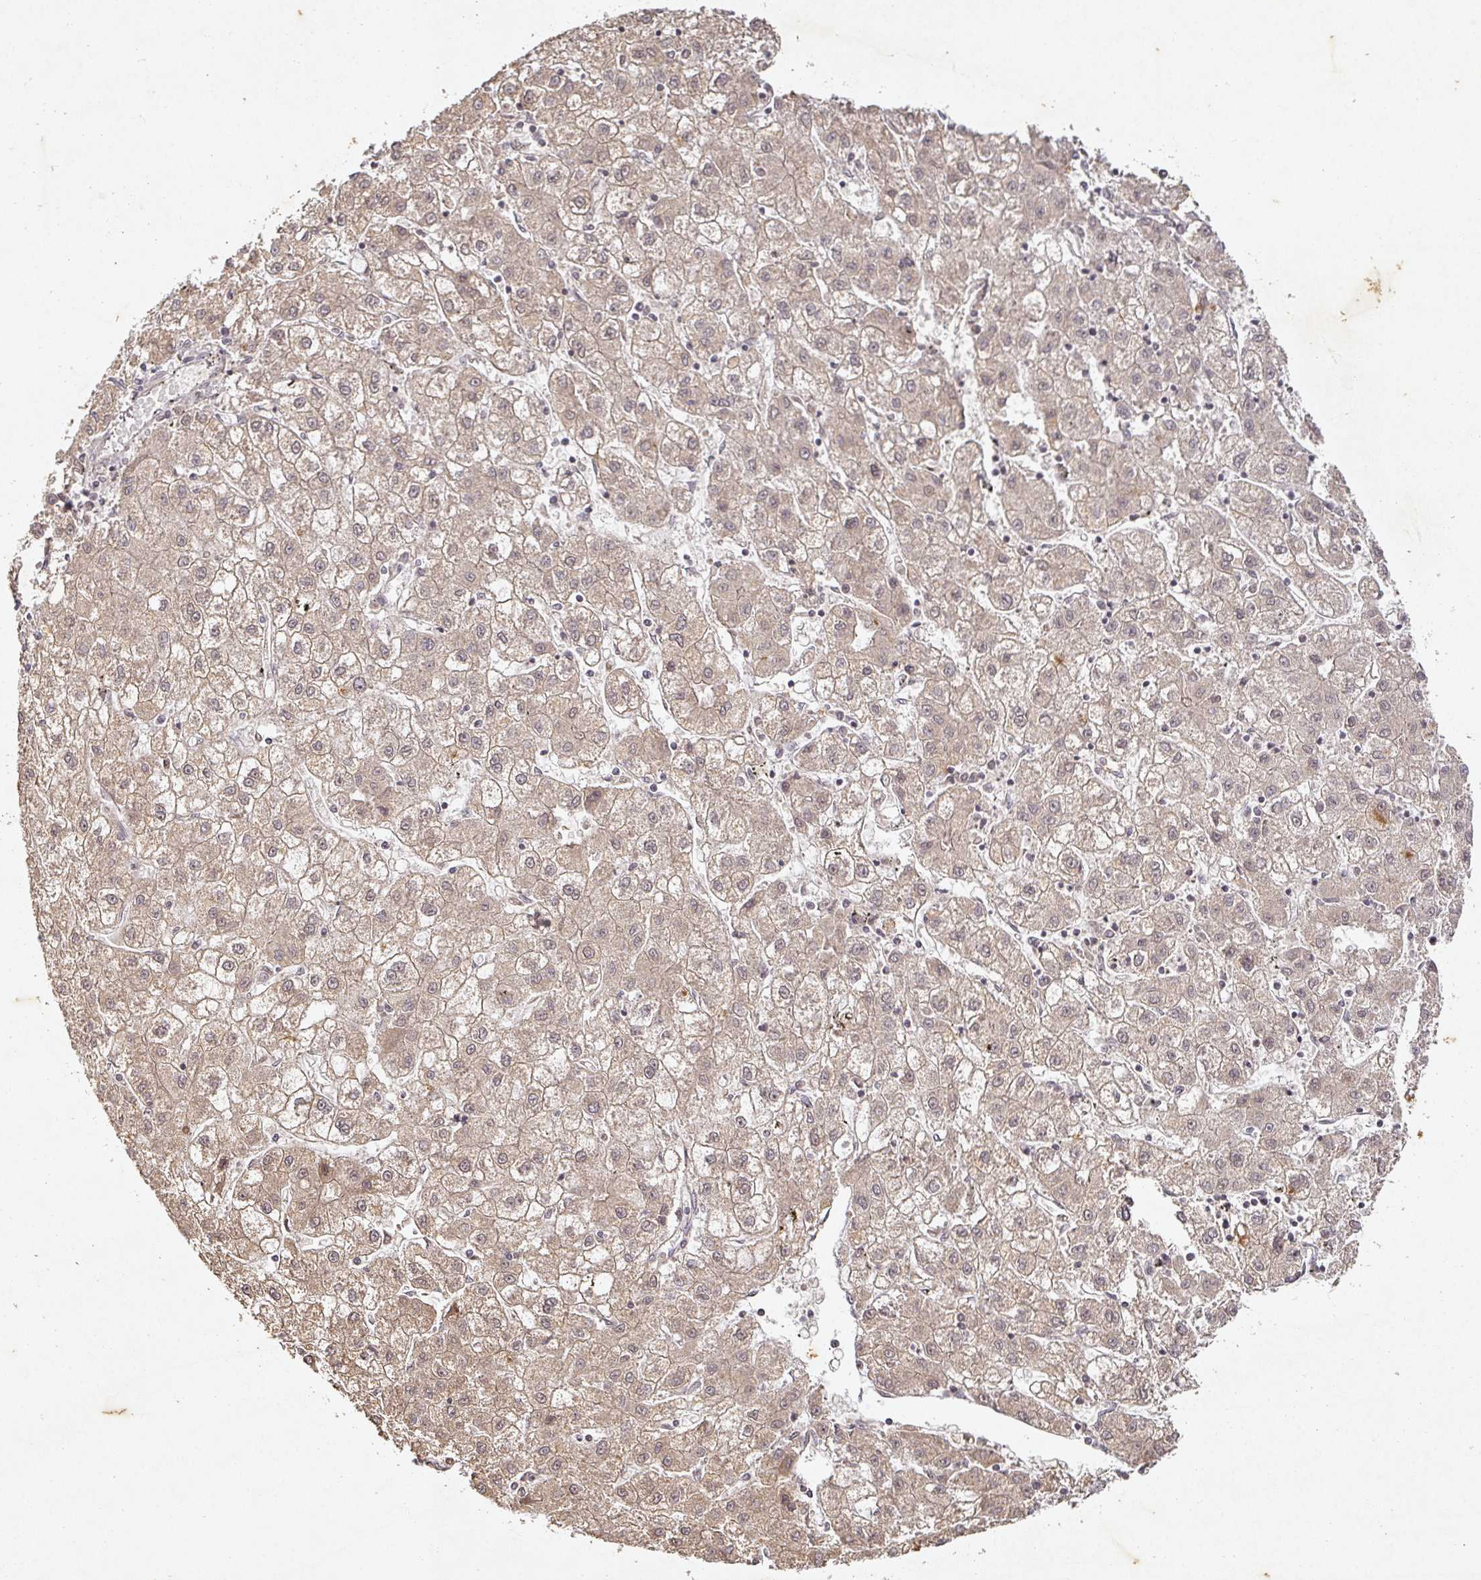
{"staining": {"intensity": "weak", "quantity": ">75%", "location": "cytoplasmic/membranous"}, "tissue": "liver cancer", "cell_type": "Tumor cells", "image_type": "cancer", "snomed": [{"axis": "morphology", "description": "Carcinoma, Hepatocellular, NOS"}, {"axis": "topography", "description": "Liver"}], "caption": "Immunohistochemical staining of liver hepatocellular carcinoma exhibits weak cytoplasmic/membranous protein positivity in approximately >75% of tumor cells.", "gene": "CAPN5", "patient": {"sex": "male", "age": 72}}